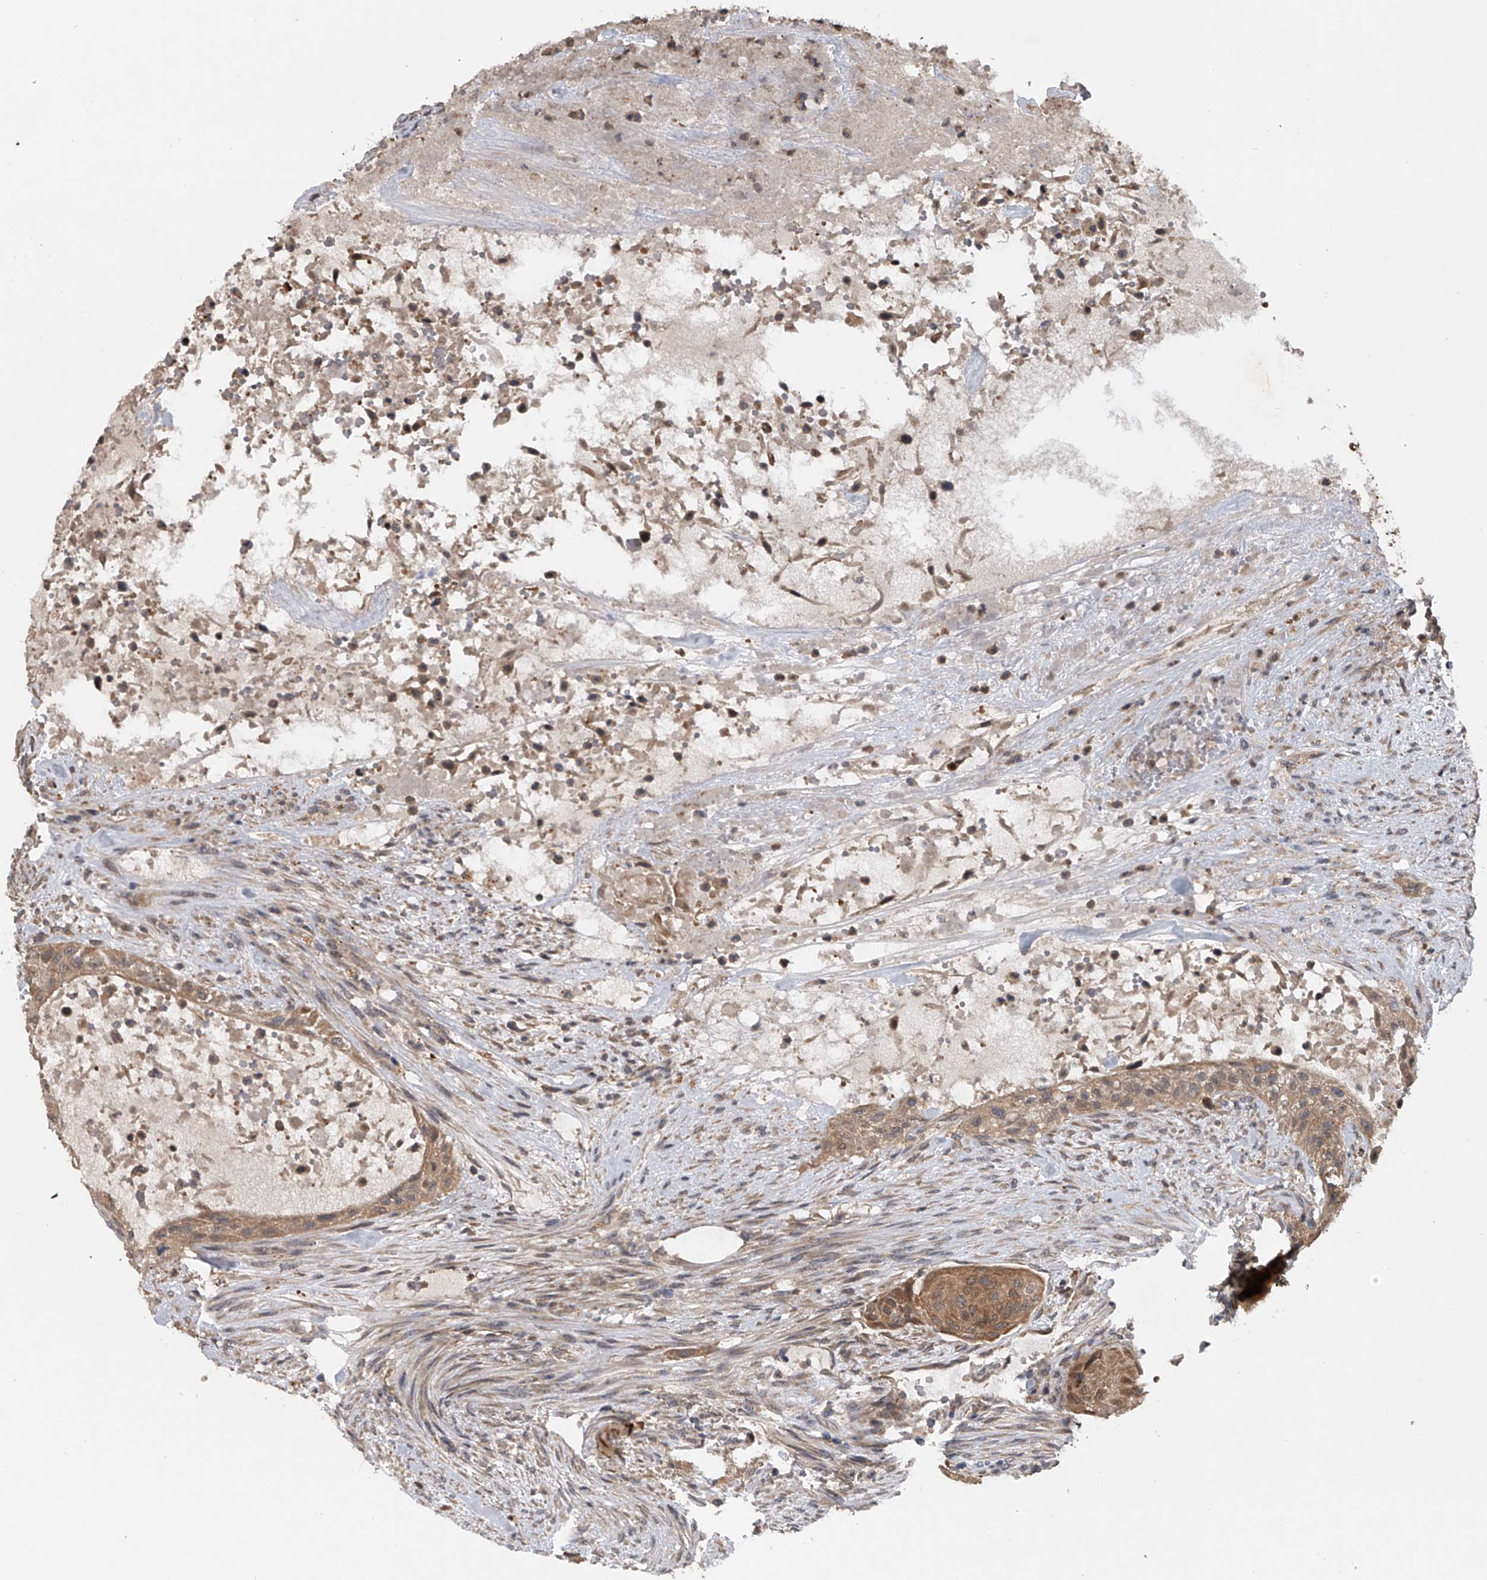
{"staining": {"intensity": "moderate", "quantity": ">75%", "location": "cytoplasmic/membranous"}, "tissue": "urothelial cancer", "cell_type": "Tumor cells", "image_type": "cancer", "snomed": [{"axis": "morphology", "description": "Urothelial carcinoma, High grade"}, {"axis": "topography", "description": "Urinary bladder"}], "caption": "A brown stain highlights moderate cytoplasmic/membranous expression of a protein in human urothelial cancer tumor cells.", "gene": "GEMIN8", "patient": {"sex": "male", "age": 35}}